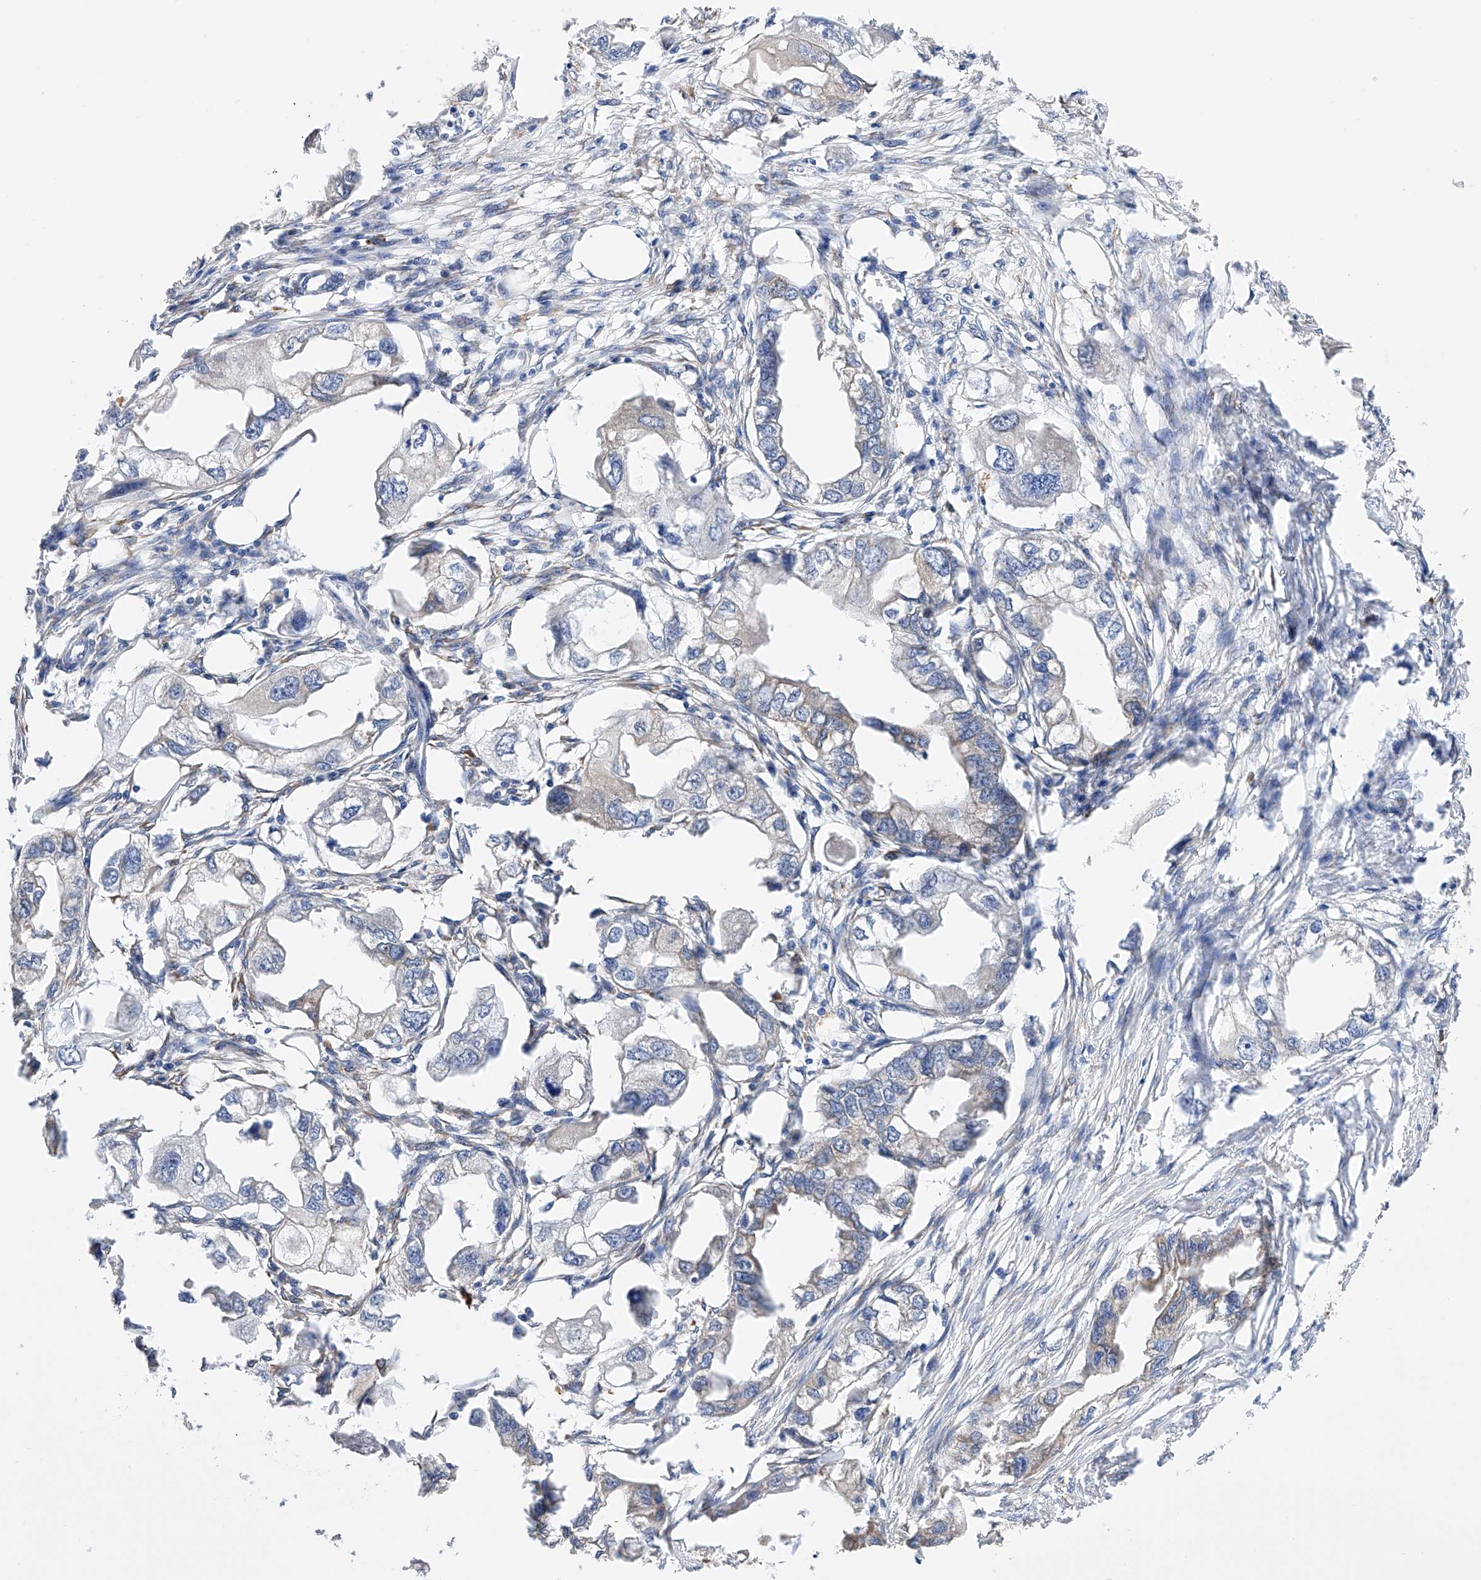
{"staining": {"intensity": "weak", "quantity": "<25%", "location": "cytoplasmic/membranous"}, "tissue": "endometrial cancer", "cell_type": "Tumor cells", "image_type": "cancer", "snomed": [{"axis": "morphology", "description": "Adenocarcinoma, NOS"}, {"axis": "morphology", "description": "Adenocarcinoma, metastatic, NOS"}, {"axis": "topography", "description": "Adipose tissue"}, {"axis": "topography", "description": "Endometrium"}], "caption": "The histopathology image shows no staining of tumor cells in metastatic adenocarcinoma (endometrial).", "gene": "PDIA5", "patient": {"sex": "female", "age": 67}}